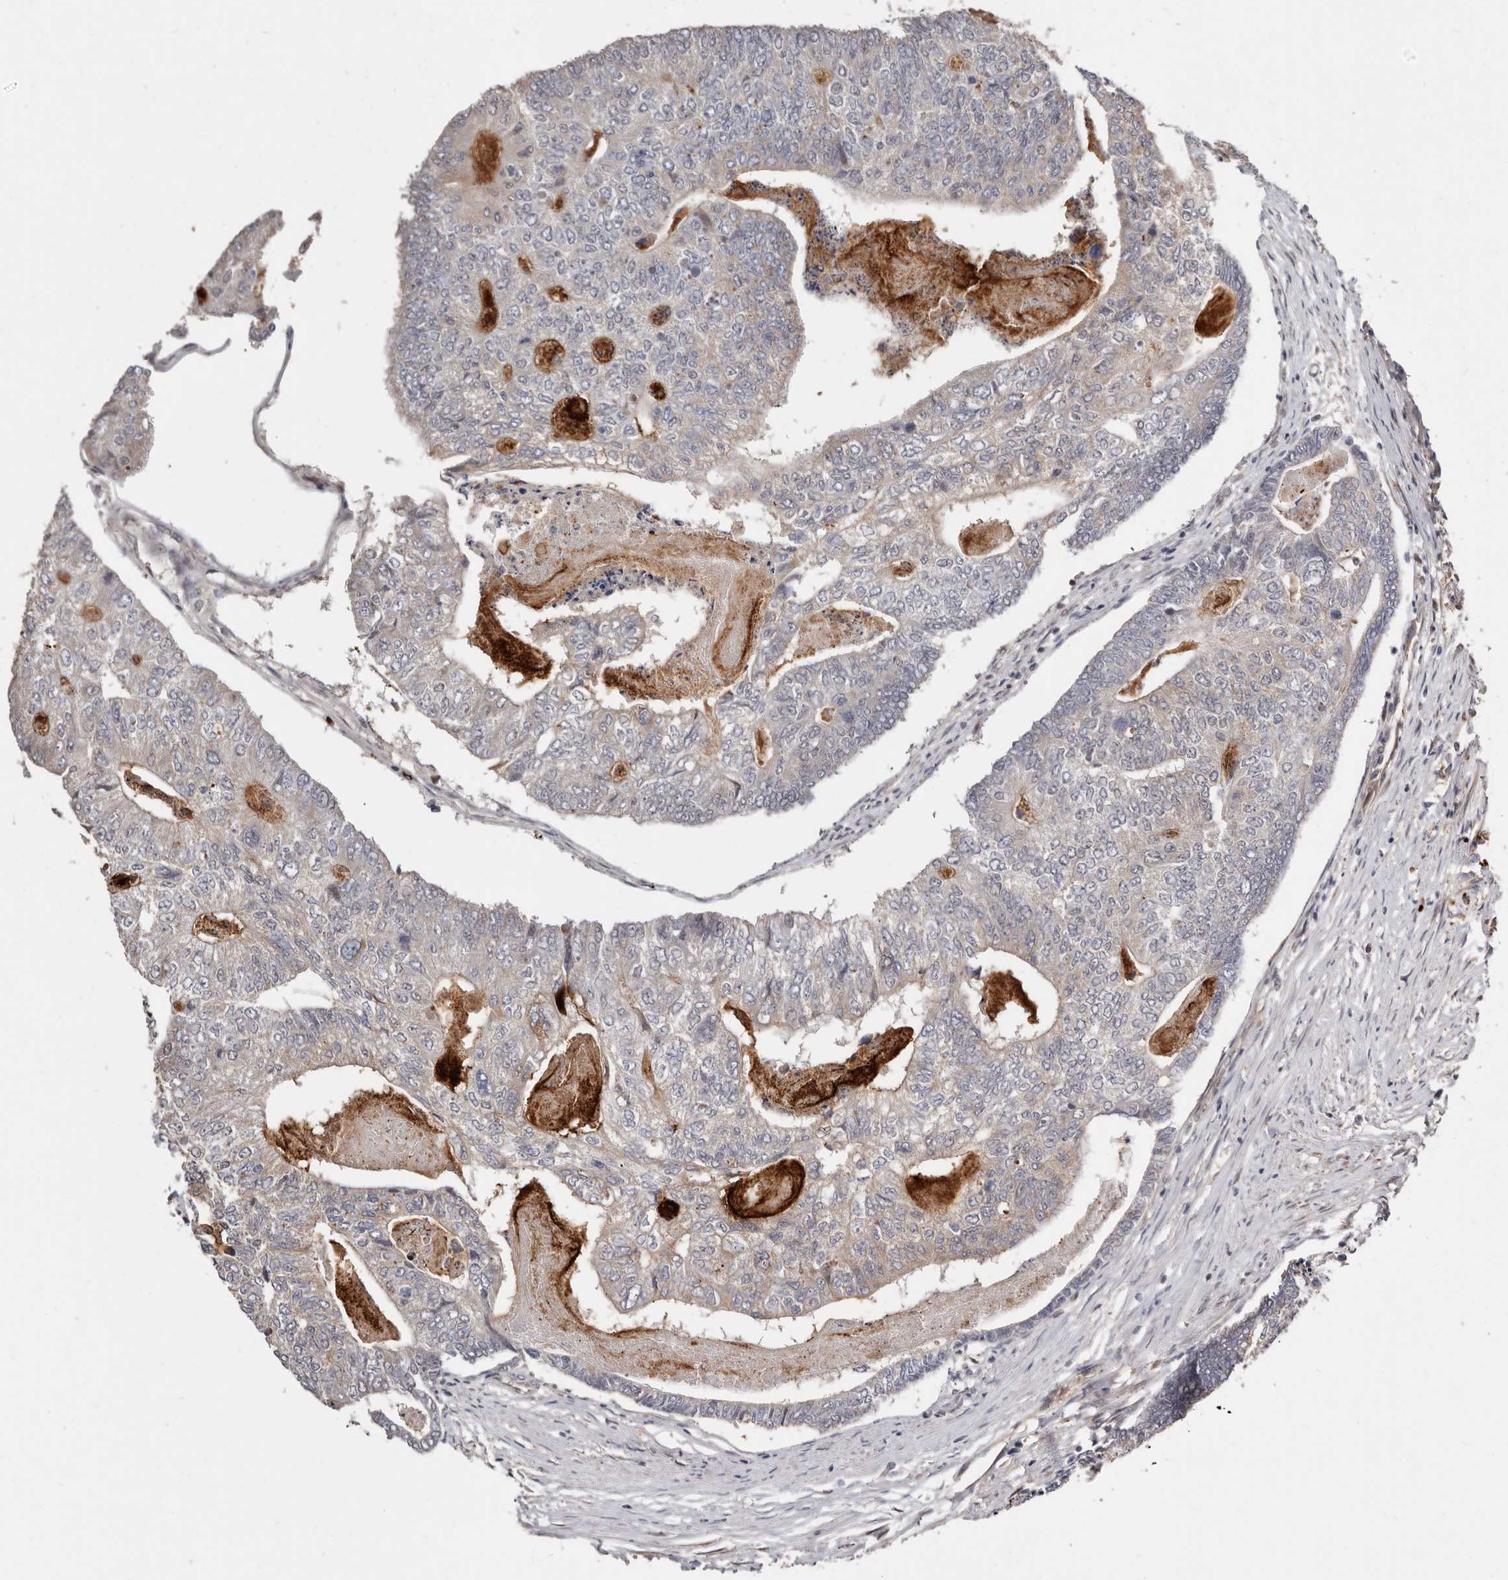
{"staining": {"intensity": "negative", "quantity": "none", "location": "none"}, "tissue": "colorectal cancer", "cell_type": "Tumor cells", "image_type": "cancer", "snomed": [{"axis": "morphology", "description": "Adenocarcinoma, NOS"}, {"axis": "topography", "description": "Colon"}], "caption": "Colorectal cancer (adenocarcinoma) stained for a protein using immunohistochemistry reveals no staining tumor cells.", "gene": "USP33", "patient": {"sex": "female", "age": 67}}